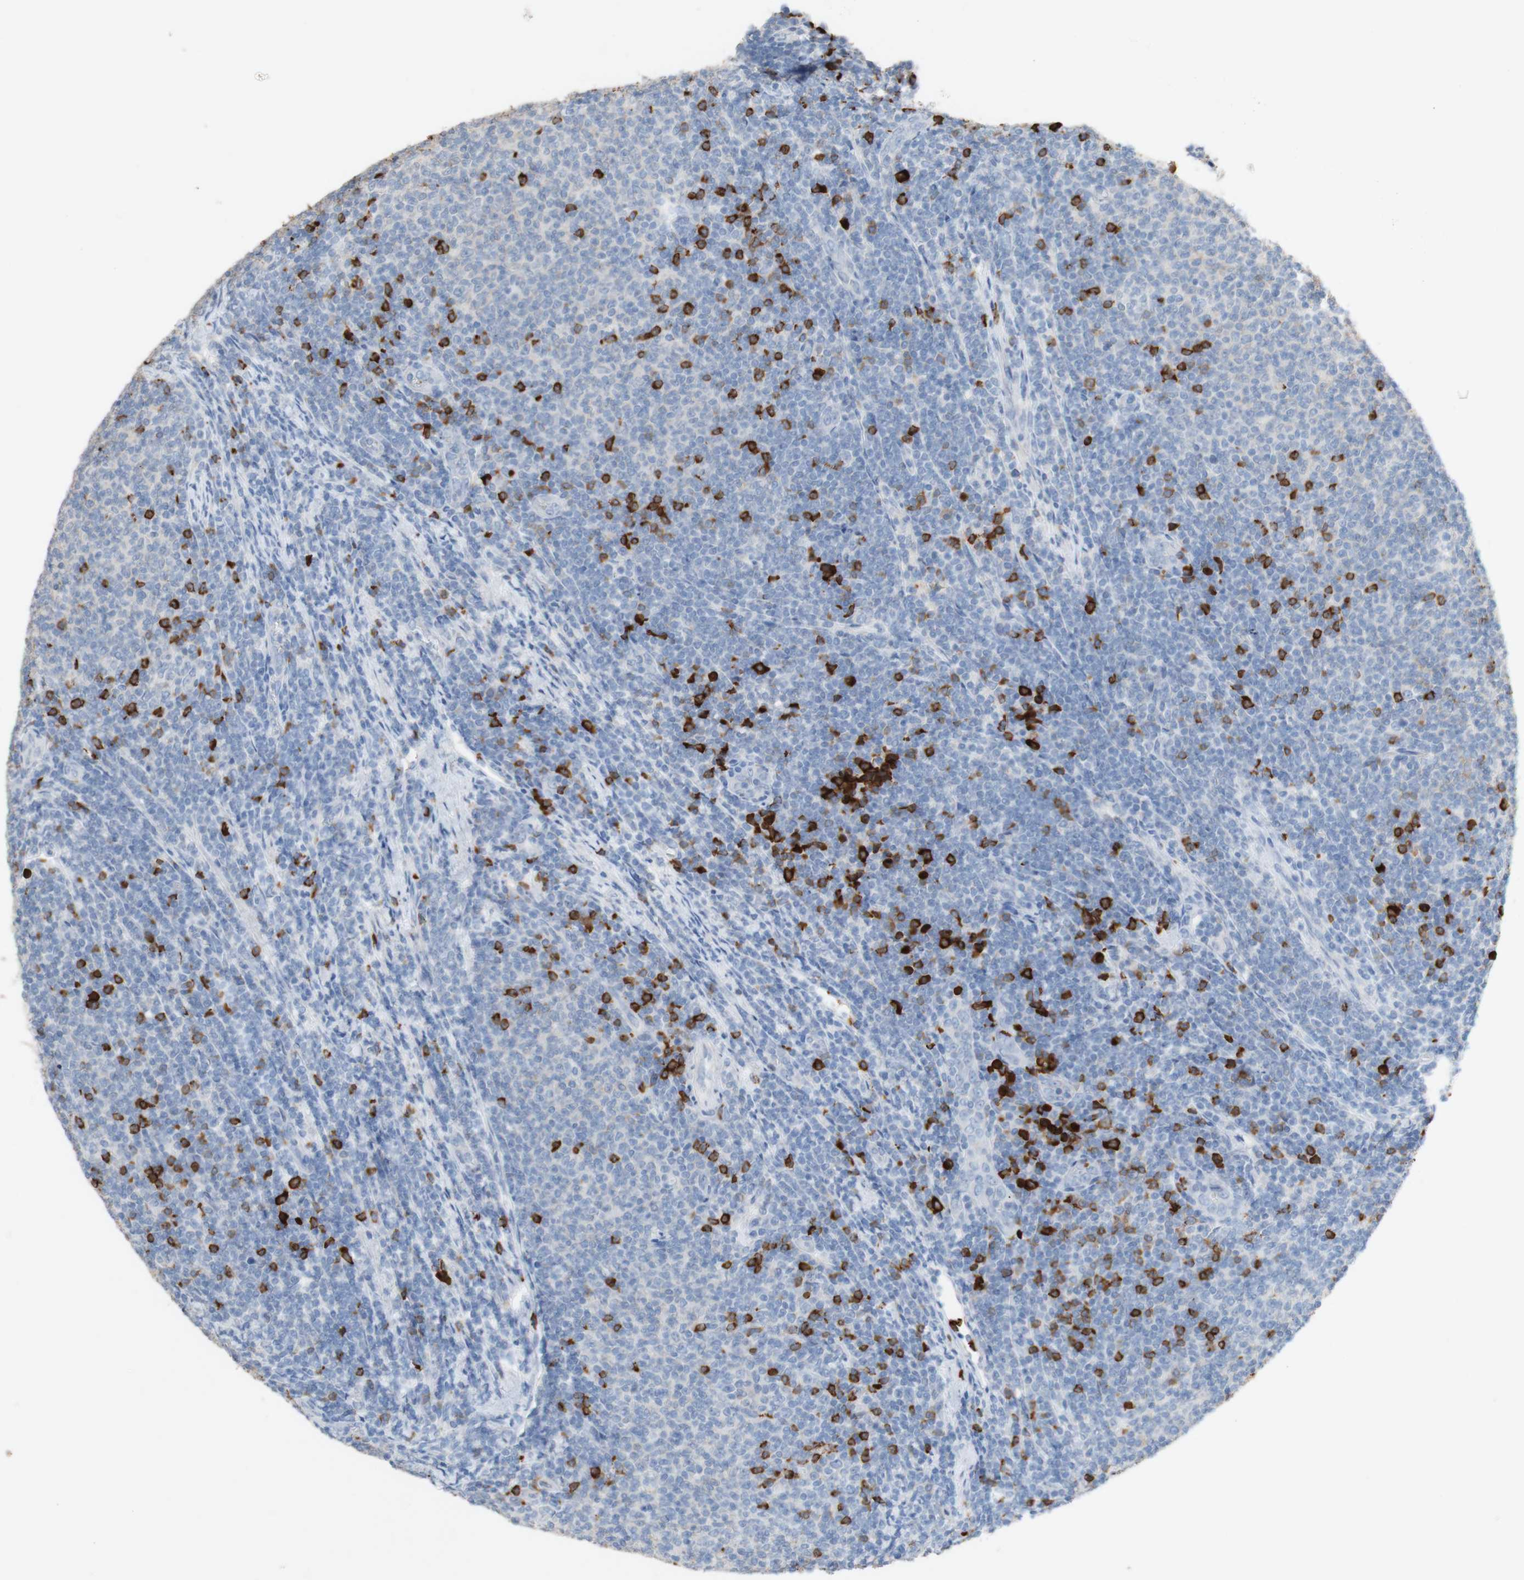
{"staining": {"intensity": "negative", "quantity": "none", "location": "none"}, "tissue": "lymphoma", "cell_type": "Tumor cells", "image_type": "cancer", "snomed": [{"axis": "morphology", "description": "Malignant lymphoma, non-Hodgkin's type, Low grade"}, {"axis": "topography", "description": "Lymph node"}], "caption": "A high-resolution micrograph shows immunohistochemistry (IHC) staining of lymphoma, which exhibits no significant staining in tumor cells. (IHC, brightfield microscopy, high magnification).", "gene": "PACSIN1", "patient": {"sex": "male", "age": 66}}